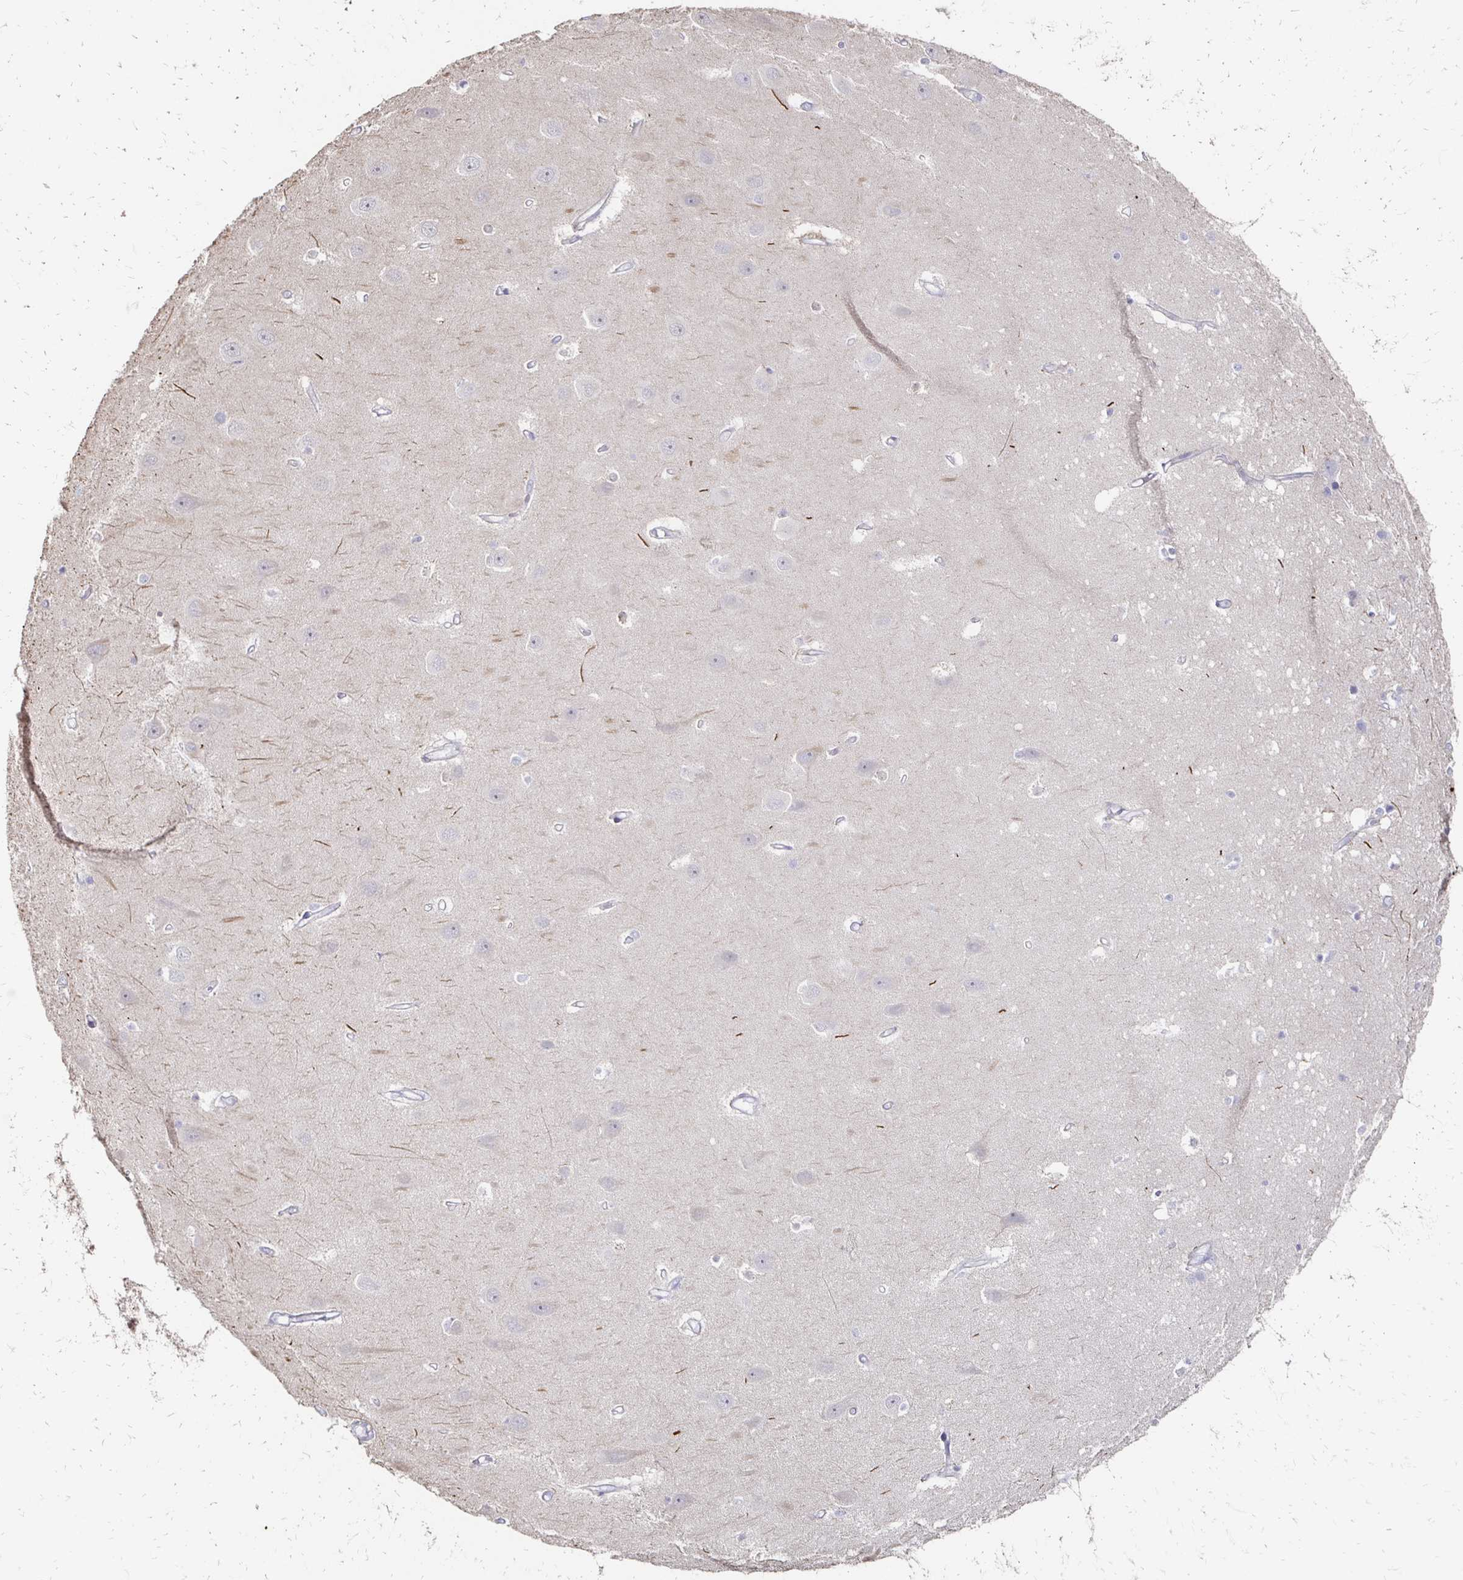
{"staining": {"intensity": "negative", "quantity": "none", "location": "none"}, "tissue": "hippocampus", "cell_type": "Glial cells", "image_type": "normal", "snomed": [{"axis": "morphology", "description": "Normal tissue, NOS"}, {"axis": "topography", "description": "Hippocampus"}], "caption": "Immunohistochemistry (IHC) photomicrograph of unremarkable human hippocampus stained for a protein (brown), which shows no staining in glial cells. (DAB (3,3'-diaminobenzidine) immunohistochemistry visualized using brightfield microscopy, high magnification).", "gene": "ZNF727", "patient": {"sex": "male", "age": 63}}